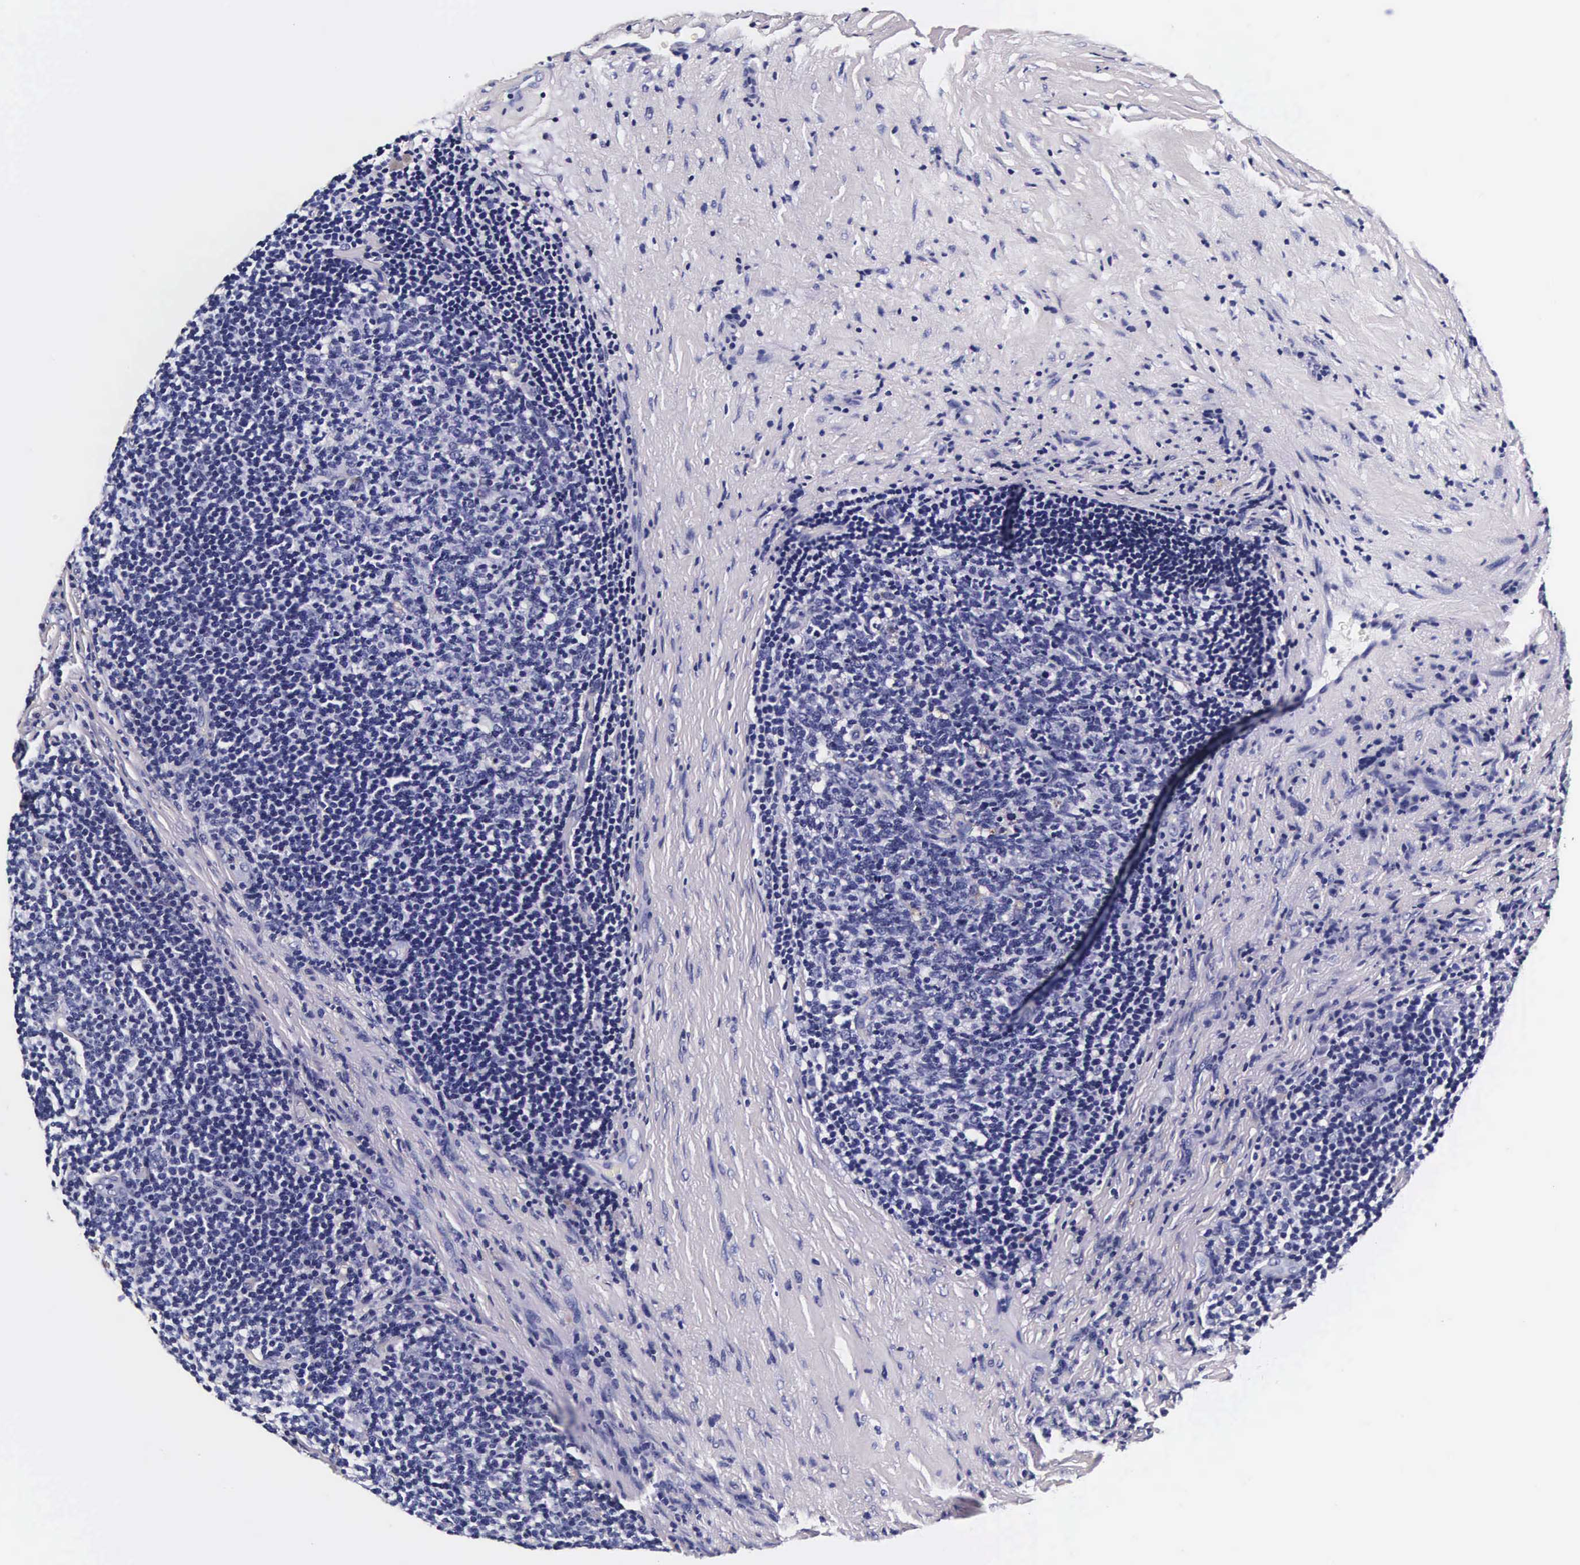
{"staining": {"intensity": "negative", "quantity": "none", "location": "none"}, "tissue": "lymphoma", "cell_type": "Tumor cells", "image_type": "cancer", "snomed": [{"axis": "morphology", "description": "Malignant lymphoma, non-Hodgkin's type, Low grade"}, {"axis": "topography", "description": "Lymph node"}], "caption": "Immunohistochemistry (IHC) photomicrograph of lymphoma stained for a protein (brown), which shows no staining in tumor cells. The staining is performed using DAB (3,3'-diaminobenzidine) brown chromogen with nuclei counter-stained in using hematoxylin.", "gene": "CTSB", "patient": {"sex": "male", "age": 74}}